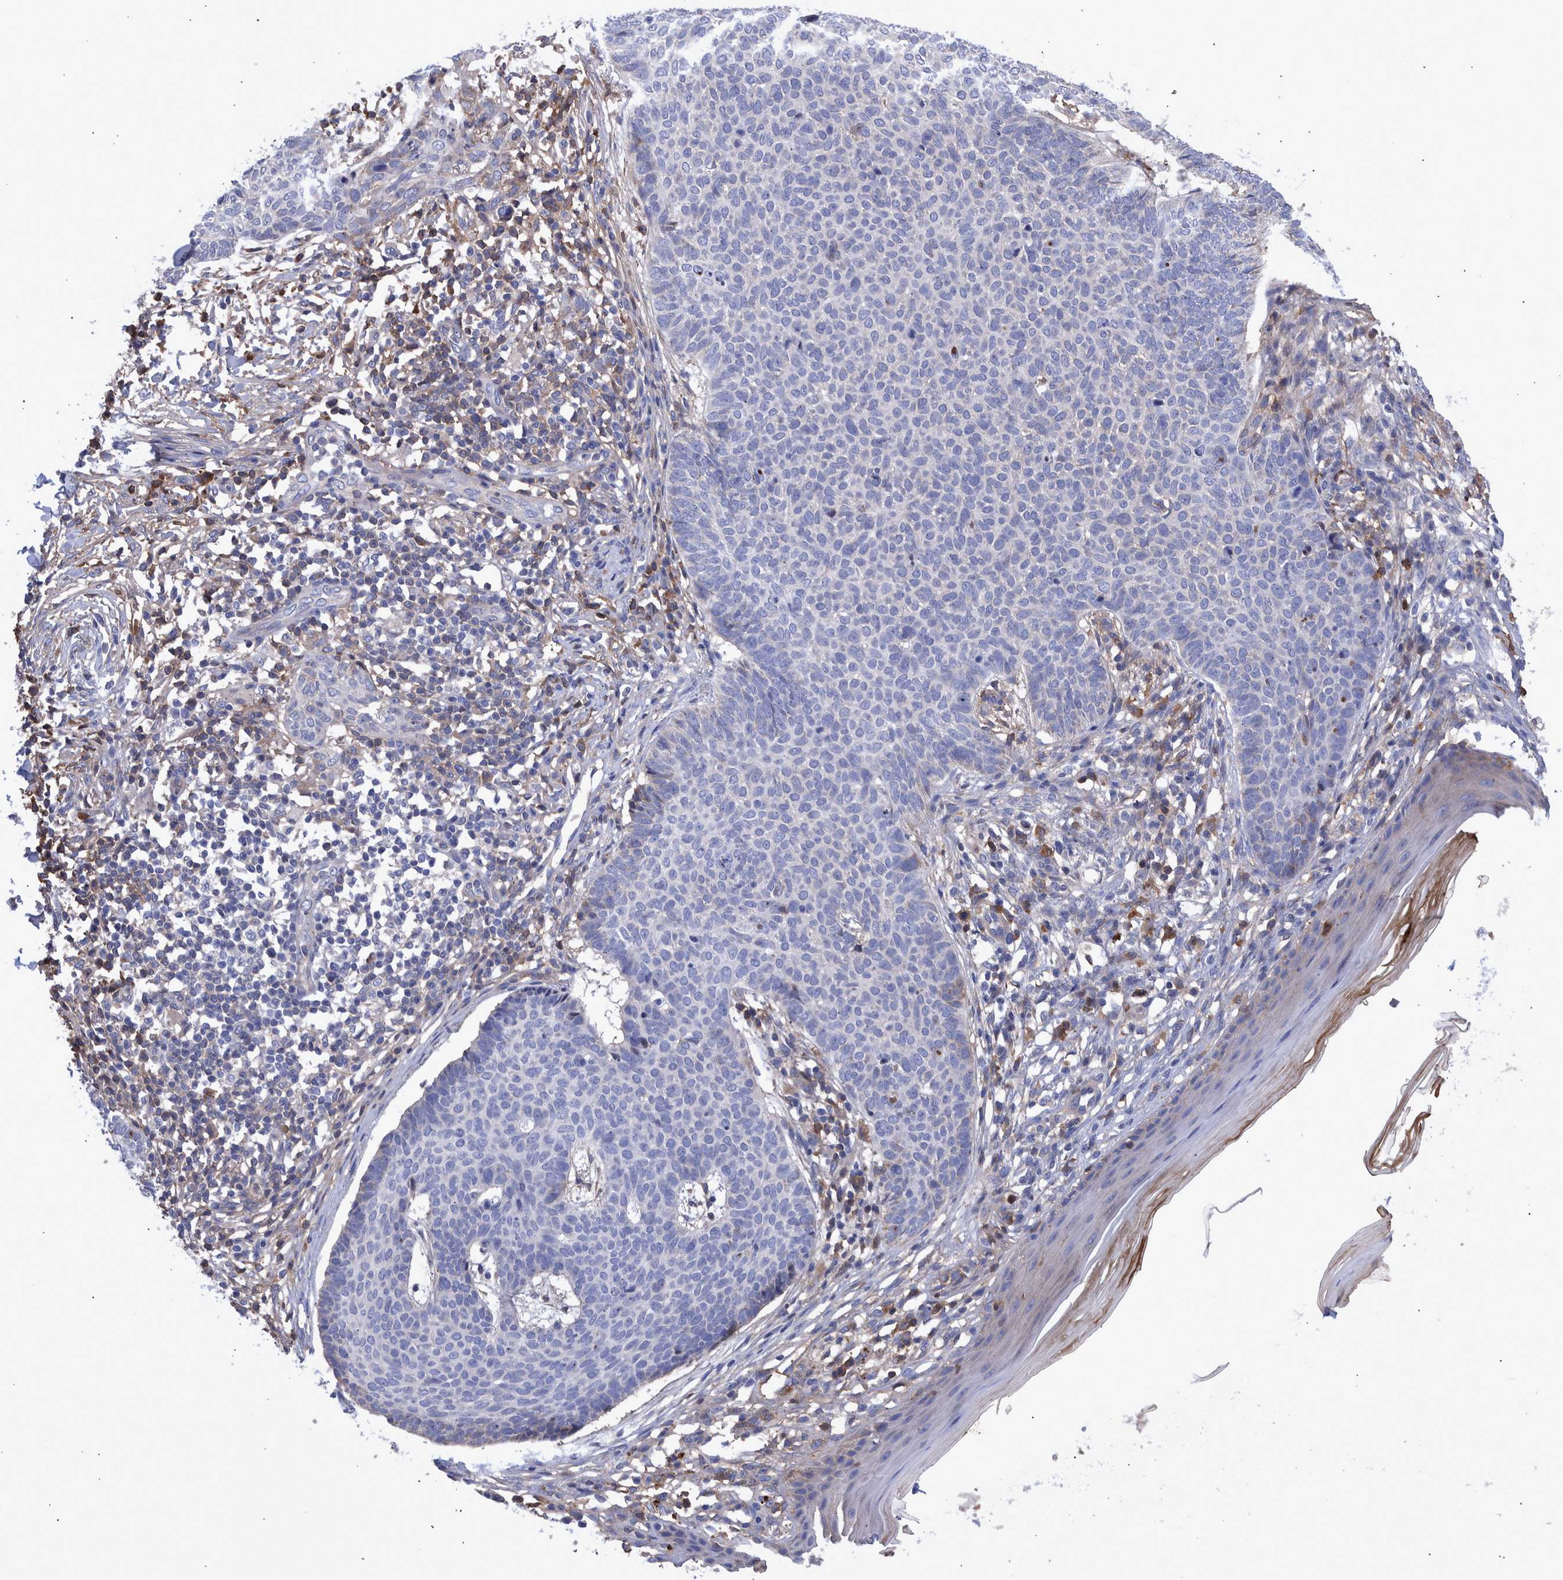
{"staining": {"intensity": "negative", "quantity": "none", "location": "none"}, "tissue": "skin cancer", "cell_type": "Tumor cells", "image_type": "cancer", "snomed": [{"axis": "morphology", "description": "Normal tissue, NOS"}, {"axis": "morphology", "description": "Basal cell carcinoma"}, {"axis": "topography", "description": "Skin"}], "caption": "A histopathology image of human skin cancer is negative for staining in tumor cells.", "gene": "DLL4", "patient": {"sex": "male", "age": 50}}